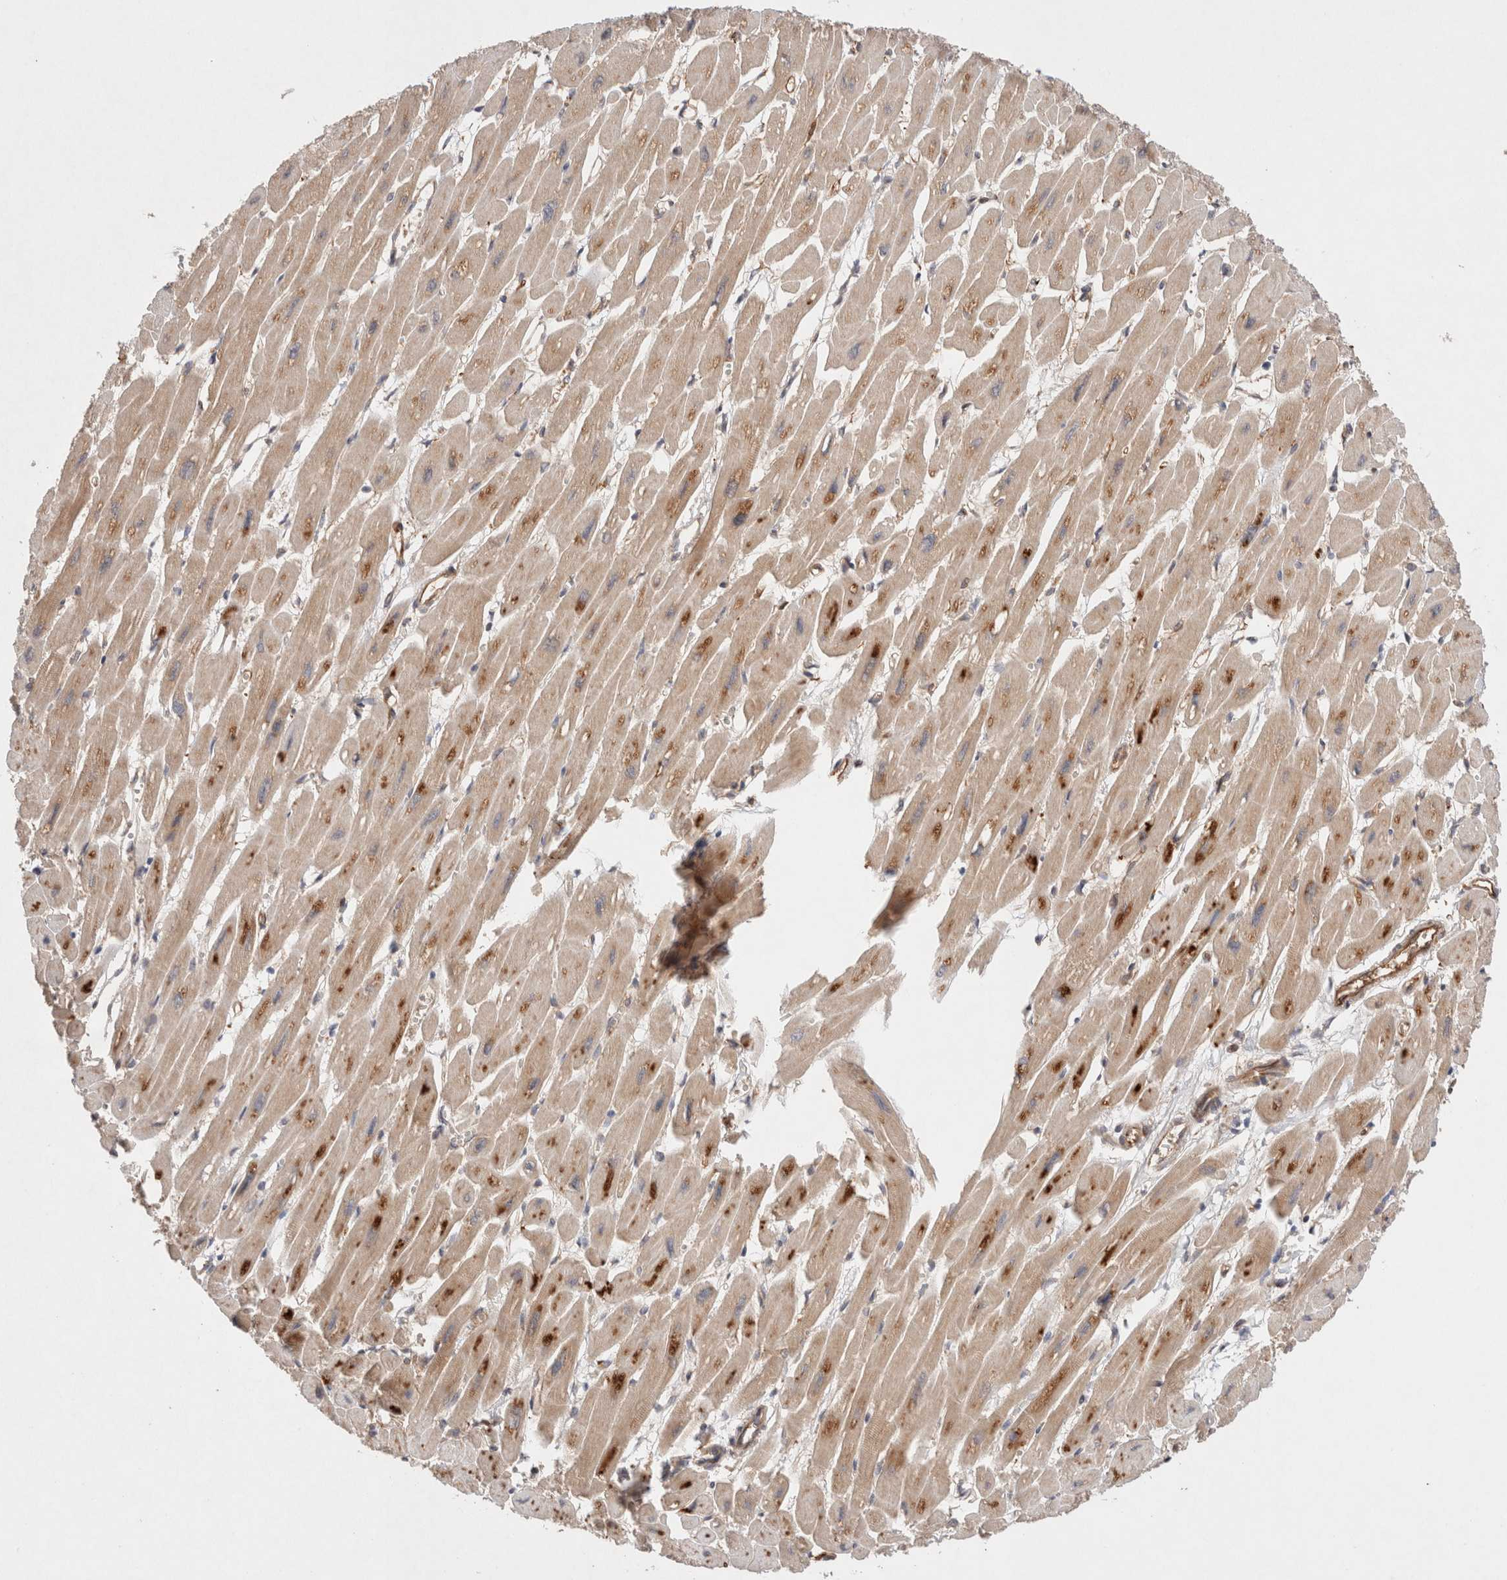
{"staining": {"intensity": "moderate", "quantity": ">75%", "location": "cytoplasmic/membranous"}, "tissue": "heart muscle", "cell_type": "Cardiomyocytes", "image_type": "normal", "snomed": [{"axis": "morphology", "description": "Normal tissue, NOS"}, {"axis": "topography", "description": "Heart"}], "caption": "Heart muscle stained for a protein (brown) demonstrates moderate cytoplasmic/membranous positive expression in about >75% of cardiomyocytes.", "gene": "KLHL20", "patient": {"sex": "female", "age": 54}}